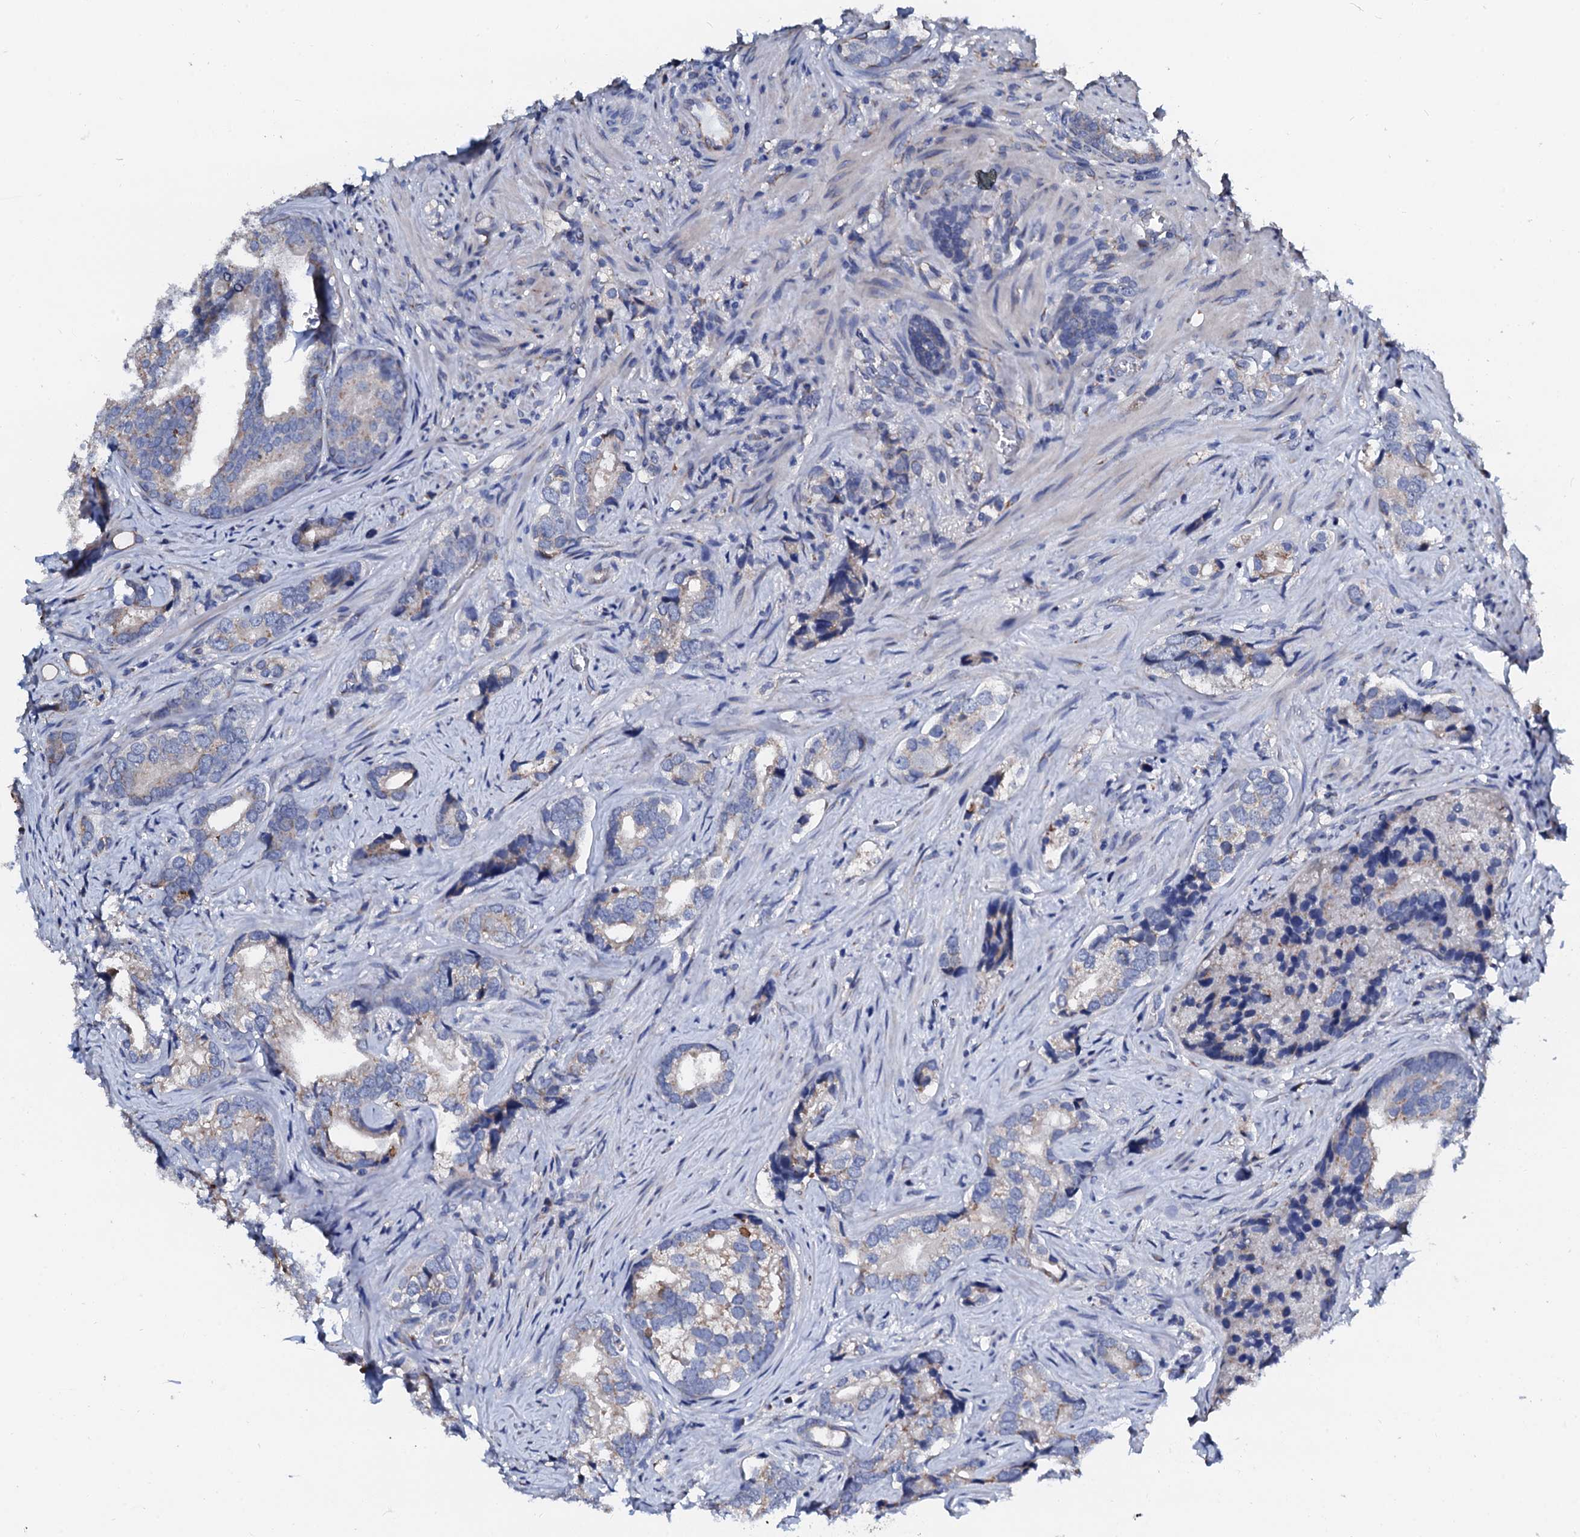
{"staining": {"intensity": "weak", "quantity": "<25%", "location": "cytoplasmic/membranous"}, "tissue": "prostate cancer", "cell_type": "Tumor cells", "image_type": "cancer", "snomed": [{"axis": "morphology", "description": "Adenocarcinoma, High grade"}, {"axis": "topography", "description": "Prostate"}], "caption": "The photomicrograph displays no significant staining in tumor cells of prostate cancer. (DAB immunohistochemistry (IHC), high magnification).", "gene": "AKAP3", "patient": {"sex": "male", "age": 75}}